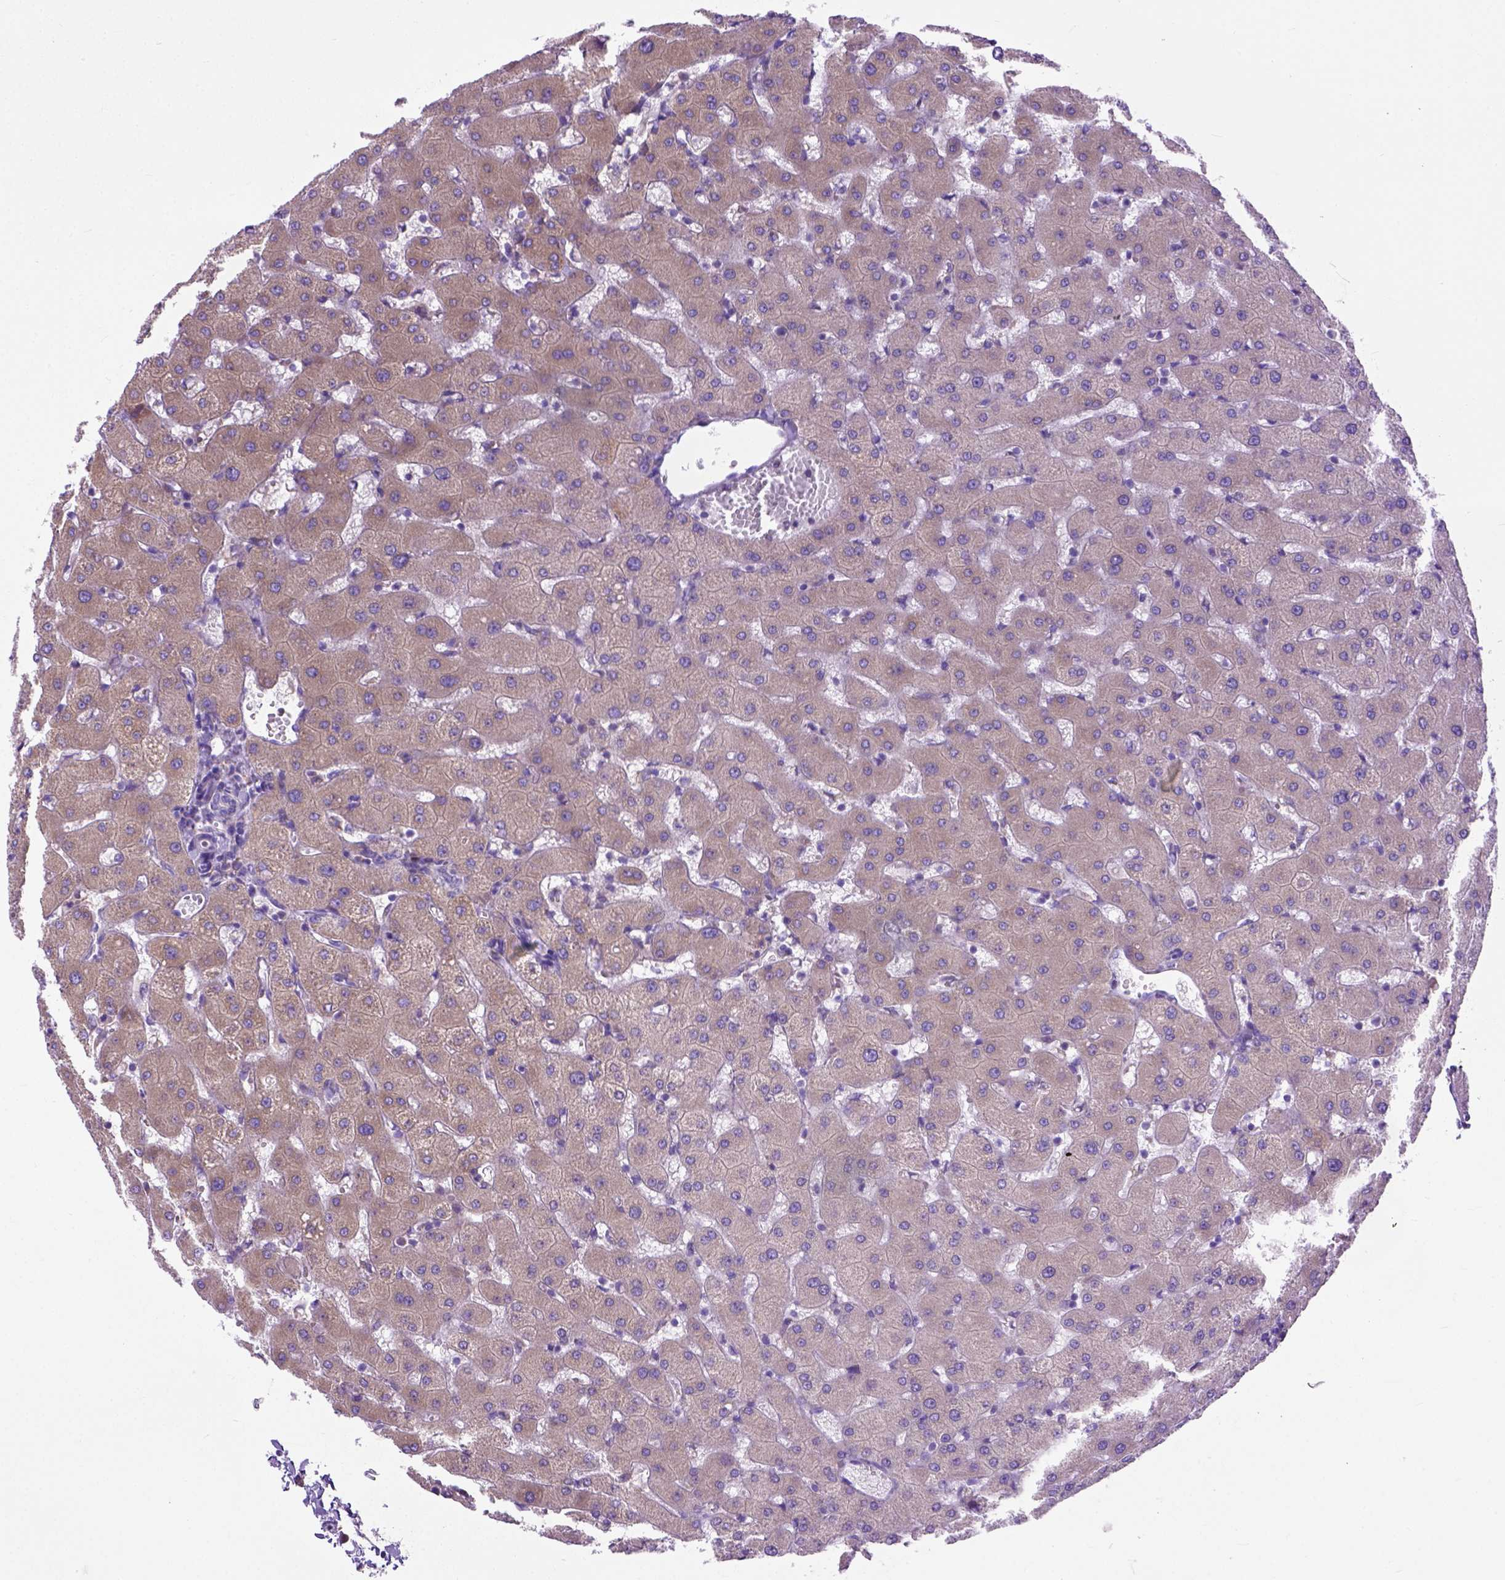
{"staining": {"intensity": "negative", "quantity": "none", "location": "none"}, "tissue": "liver", "cell_type": "Cholangiocytes", "image_type": "normal", "snomed": [{"axis": "morphology", "description": "Normal tissue, NOS"}, {"axis": "topography", "description": "Liver"}], "caption": "A photomicrograph of human liver is negative for staining in cholangiocytes. (DAB immunohistochemistry with hematoxylin counter stain).", "gene": "PLK4", "patient": {"sex": "female", "age": 63}}